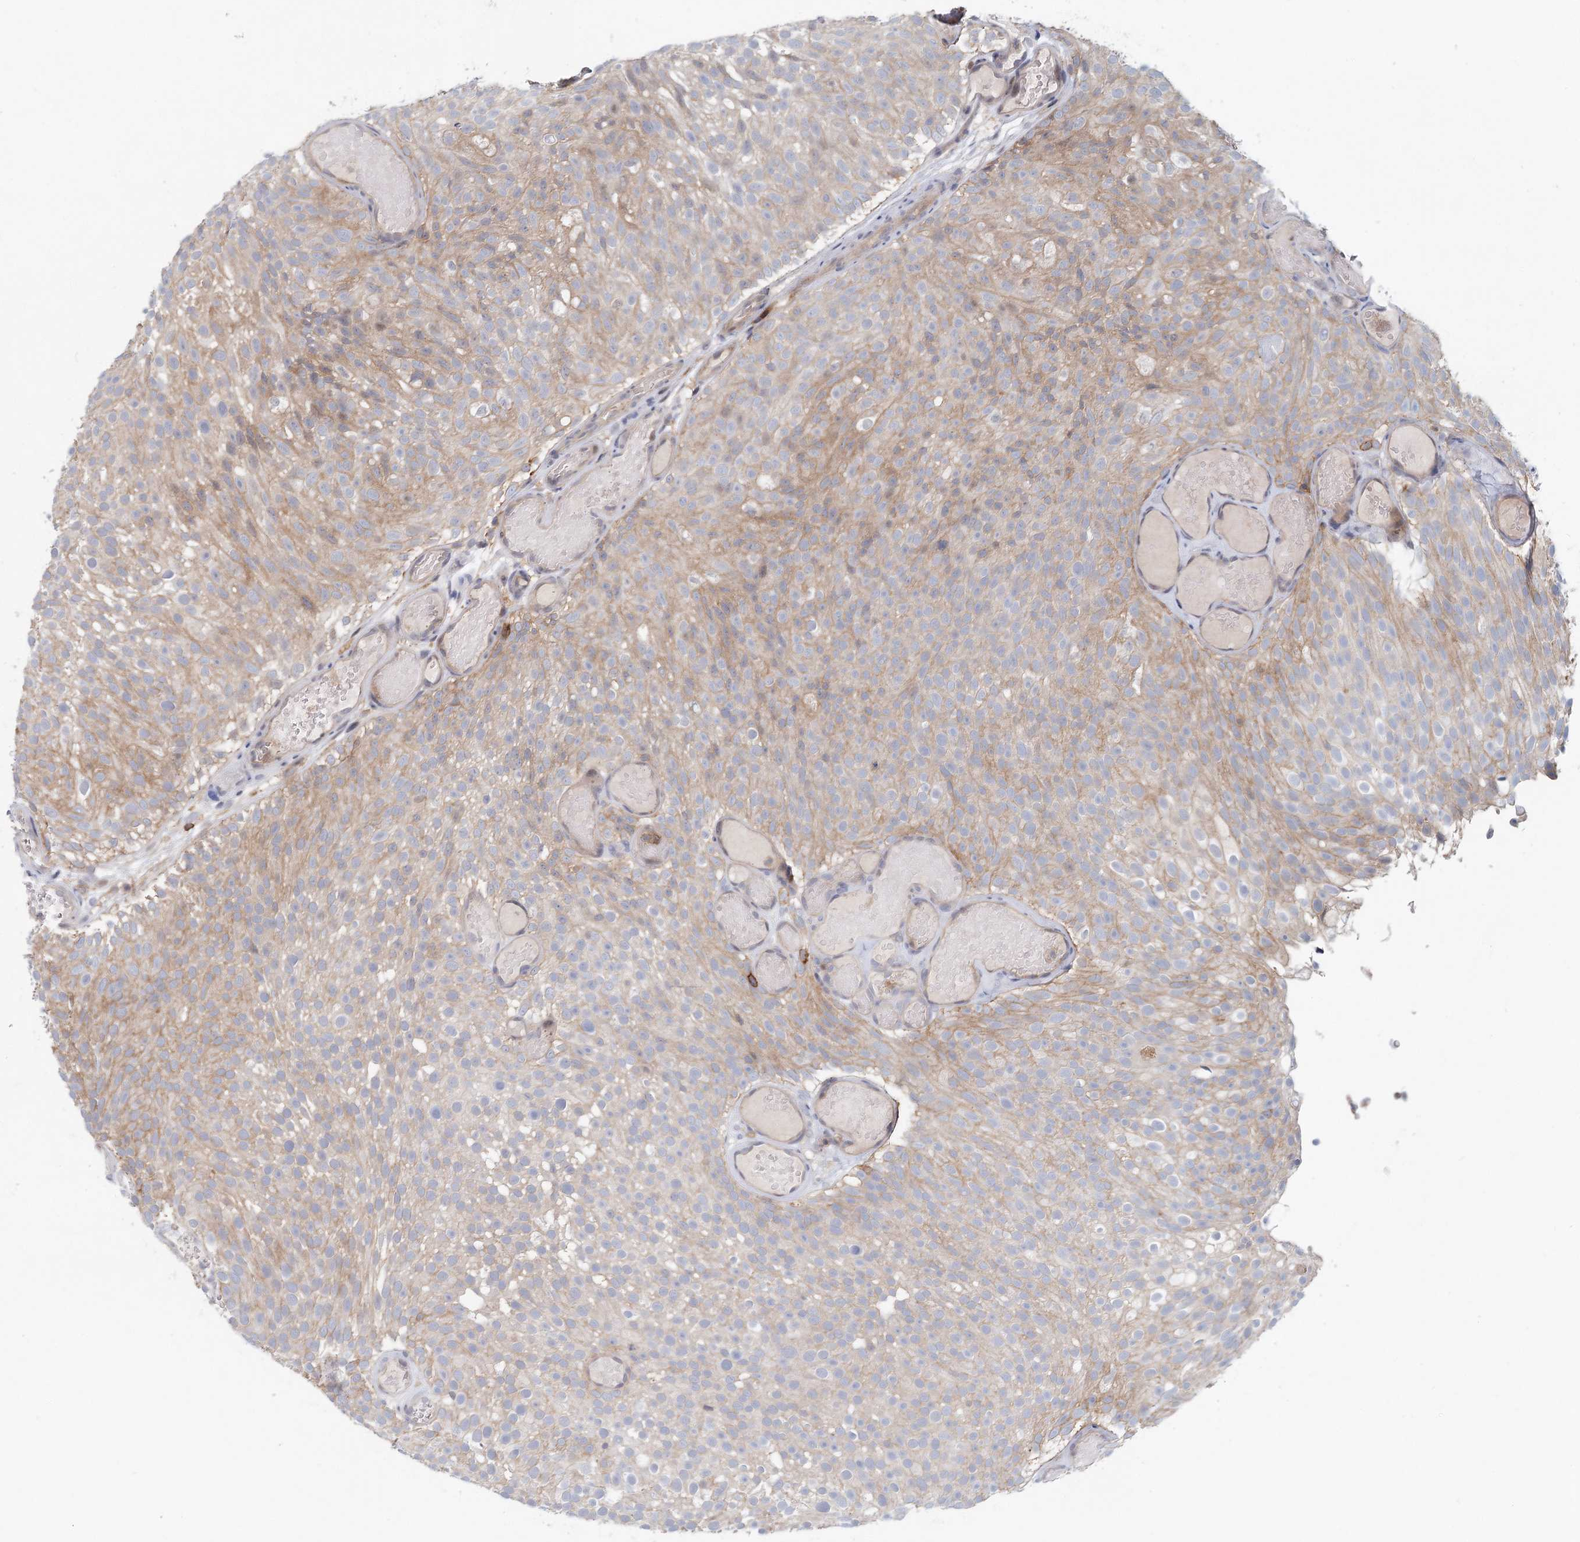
{"staining": {"intensity": "weak", "quantity": "25%-75%", "location": "cytoplasmic/membranous"}, "tissue": "urothelial cancer", "cell_type": "Tumor cells", "image_type": "cancer", "snomed": [{"axis": "morphology", "description": "Urothelial carcinoma, Low grade"}, {"axis": "topography", "description": "Urinary bladder"}], "caption": "Immunohistochemistry of human low-grade urothelial carcinoma shows low levels of weak cytoplasmic/membranous positivity in about 25%-75% of tumor cells.", "gene": "CDC42SE2", "patient": {"sex": "male", "age": 78}}